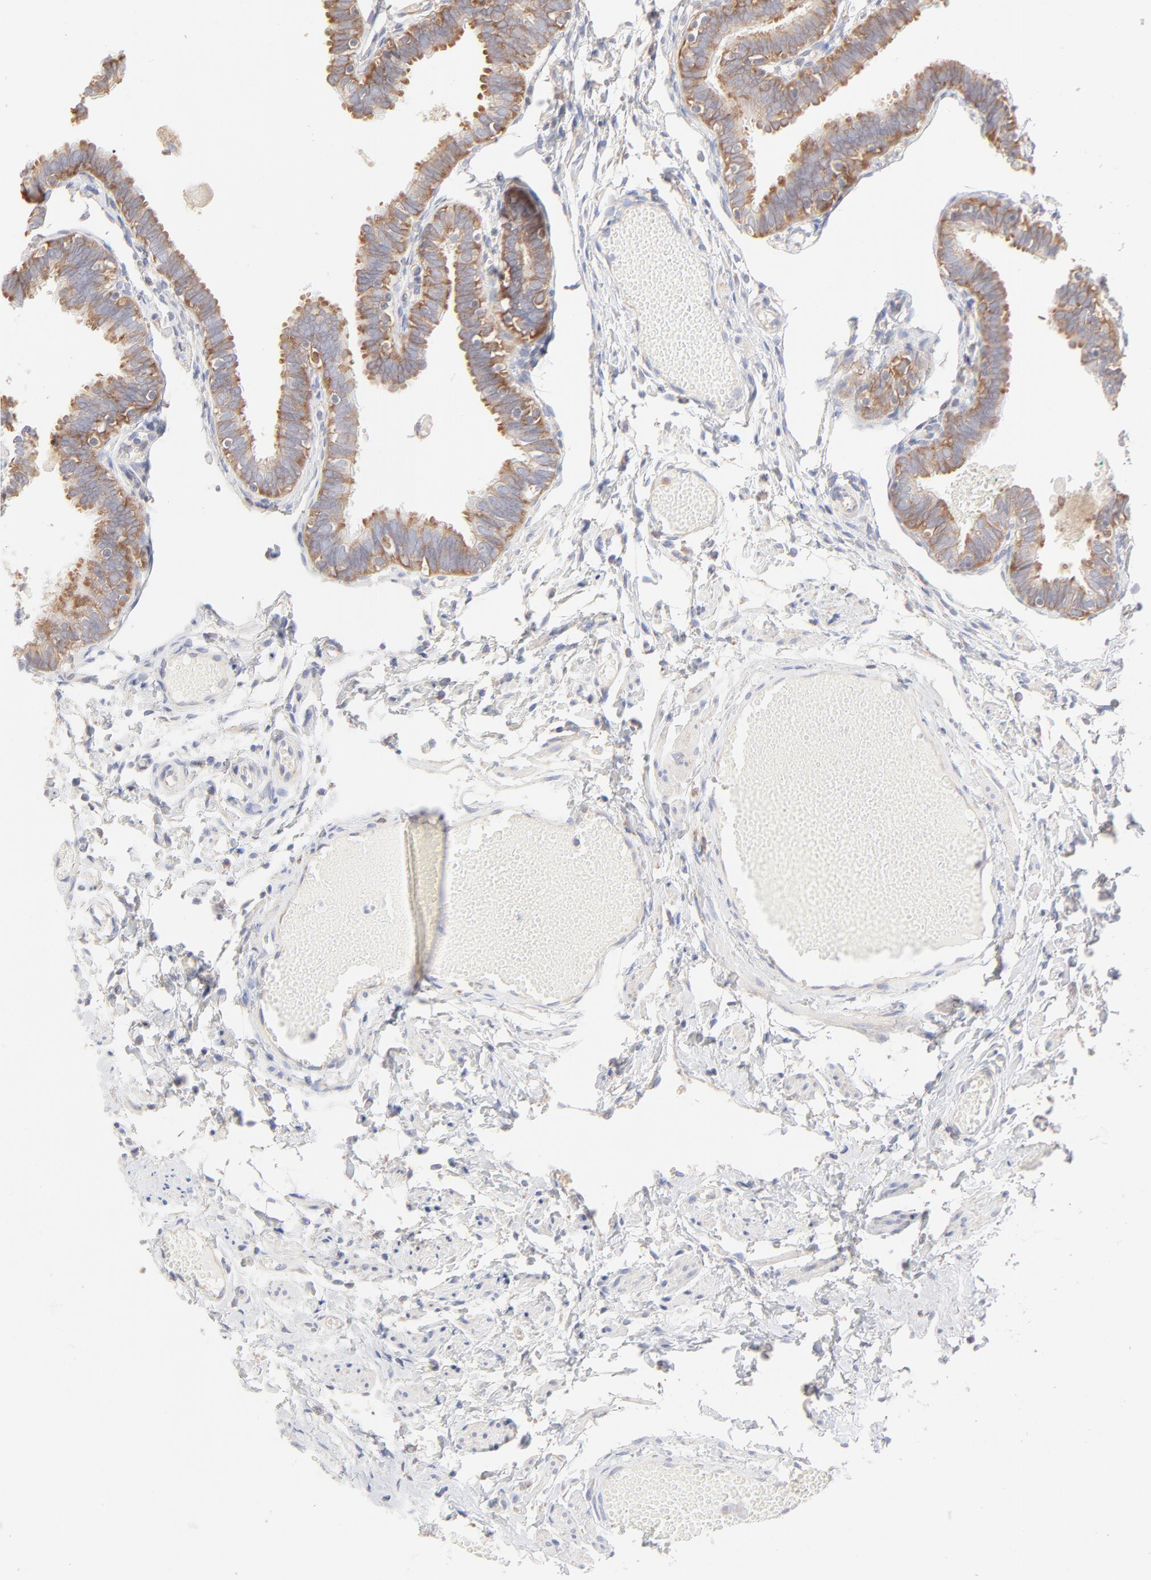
{"staining": {"intensity": "moderate", "quantity": ">75%", "location": "cytoplasmic/membranous"}, "tissue": "fallopian tube", "cell_type": "Glandular cells", "image_type": "normal", "snomed": [{"axis": "morphology", "description": "Normal tissue, NOS"}, {"axis": "topography", "description": "Fallopian tube"}], "caption": "The immunohistochemical stain shows moderate cytoplasmic/membranous expression in glandular cells of normal fallopian tube.", "gene": "RPS21", "patient": {"sex": "female", "age": 46}}